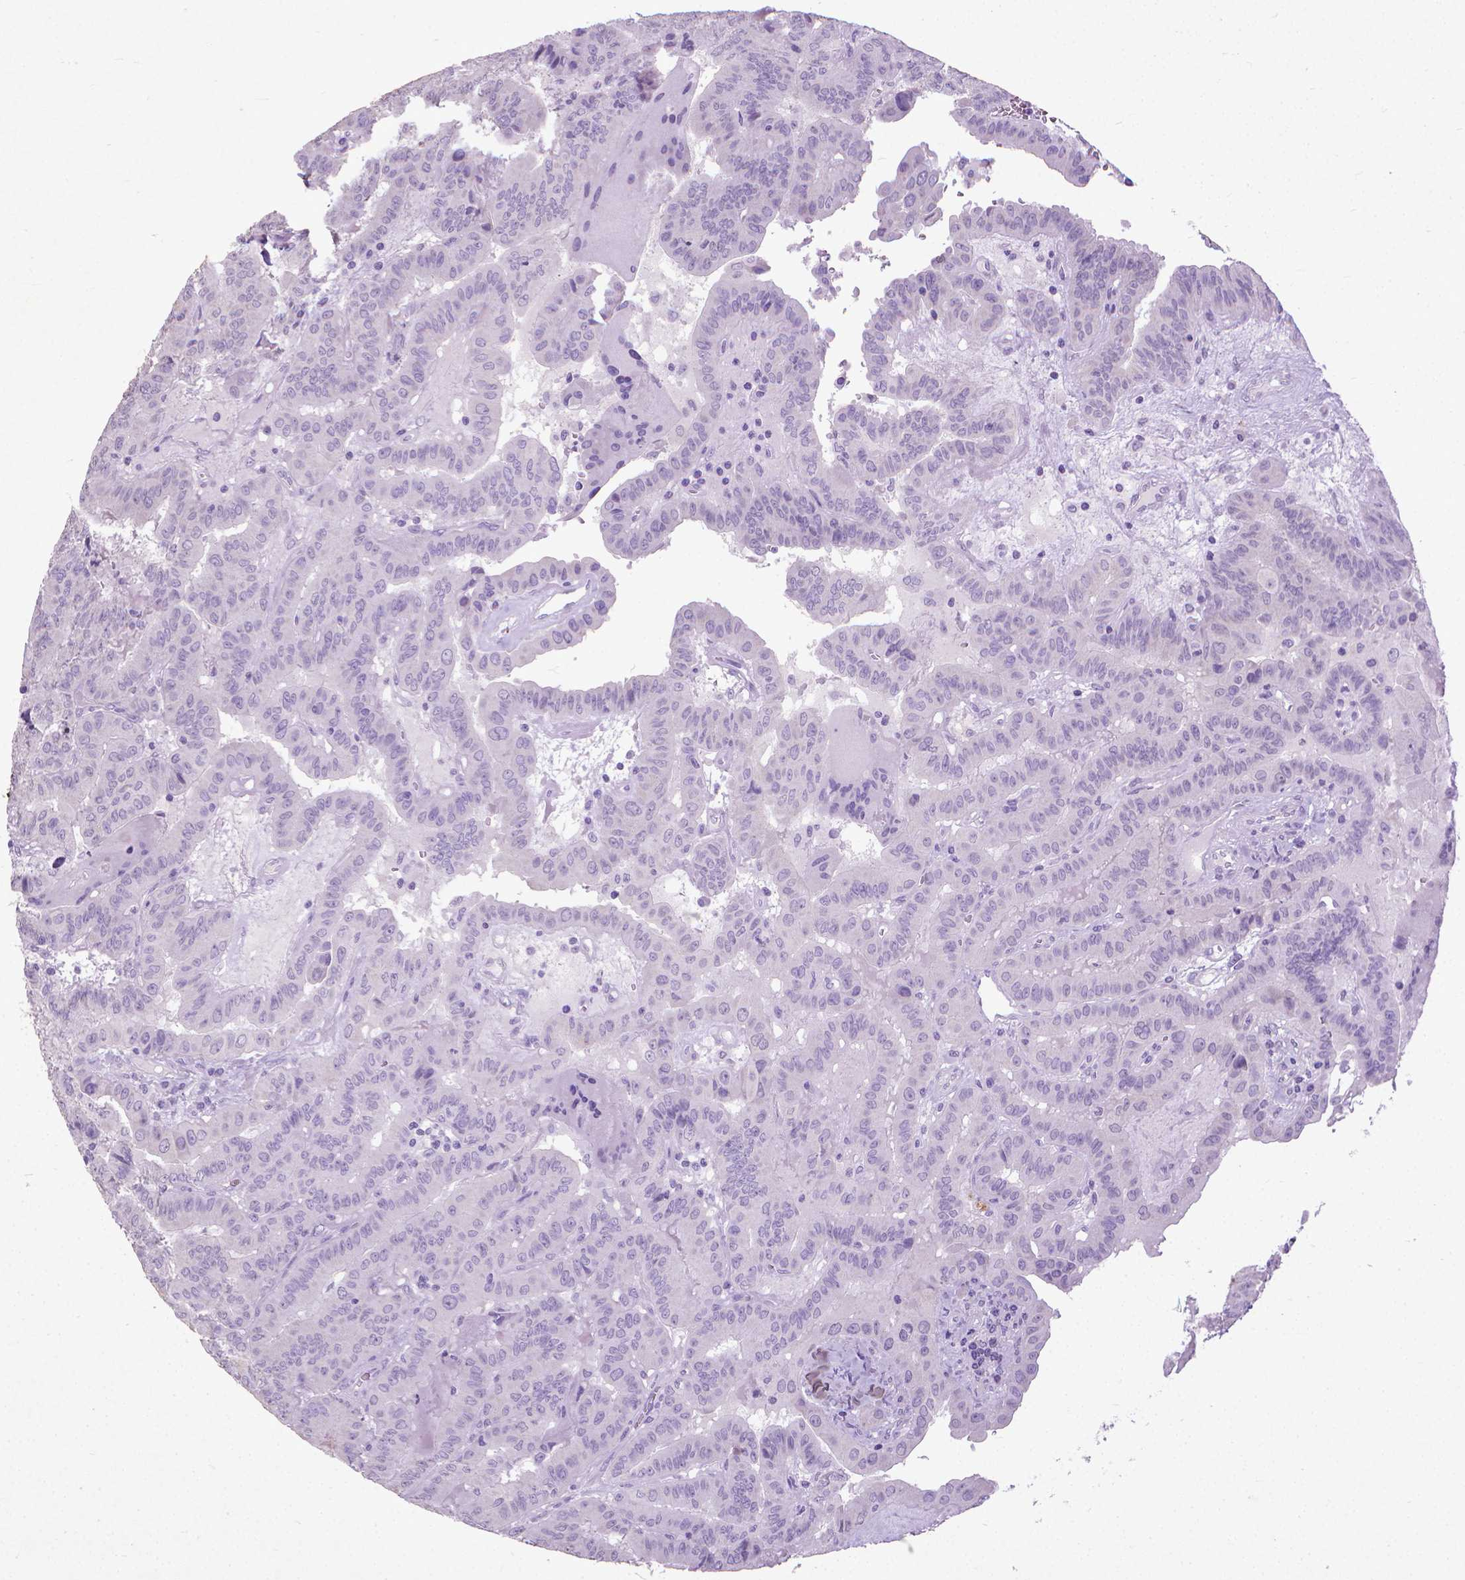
{"staining": {"intensity": "negative", "quantity": "none", "location": "none"}, "tissue": "thyroid cancer", "cell_type": "Tumor cells", "image_type": "cancer", "snomed": [{"axis": "morphology", "description": "Papillary adenocarcinoma, NOS"}, {"axis": "topography", "description": "Thyroid gland"}], "caption": "The histopathology image reveals no significant staining in tumor cells of thyroid papillary adenocarcinoma.", "gene": "KRT5", "patient": {"sex": "female", "age": 37}}